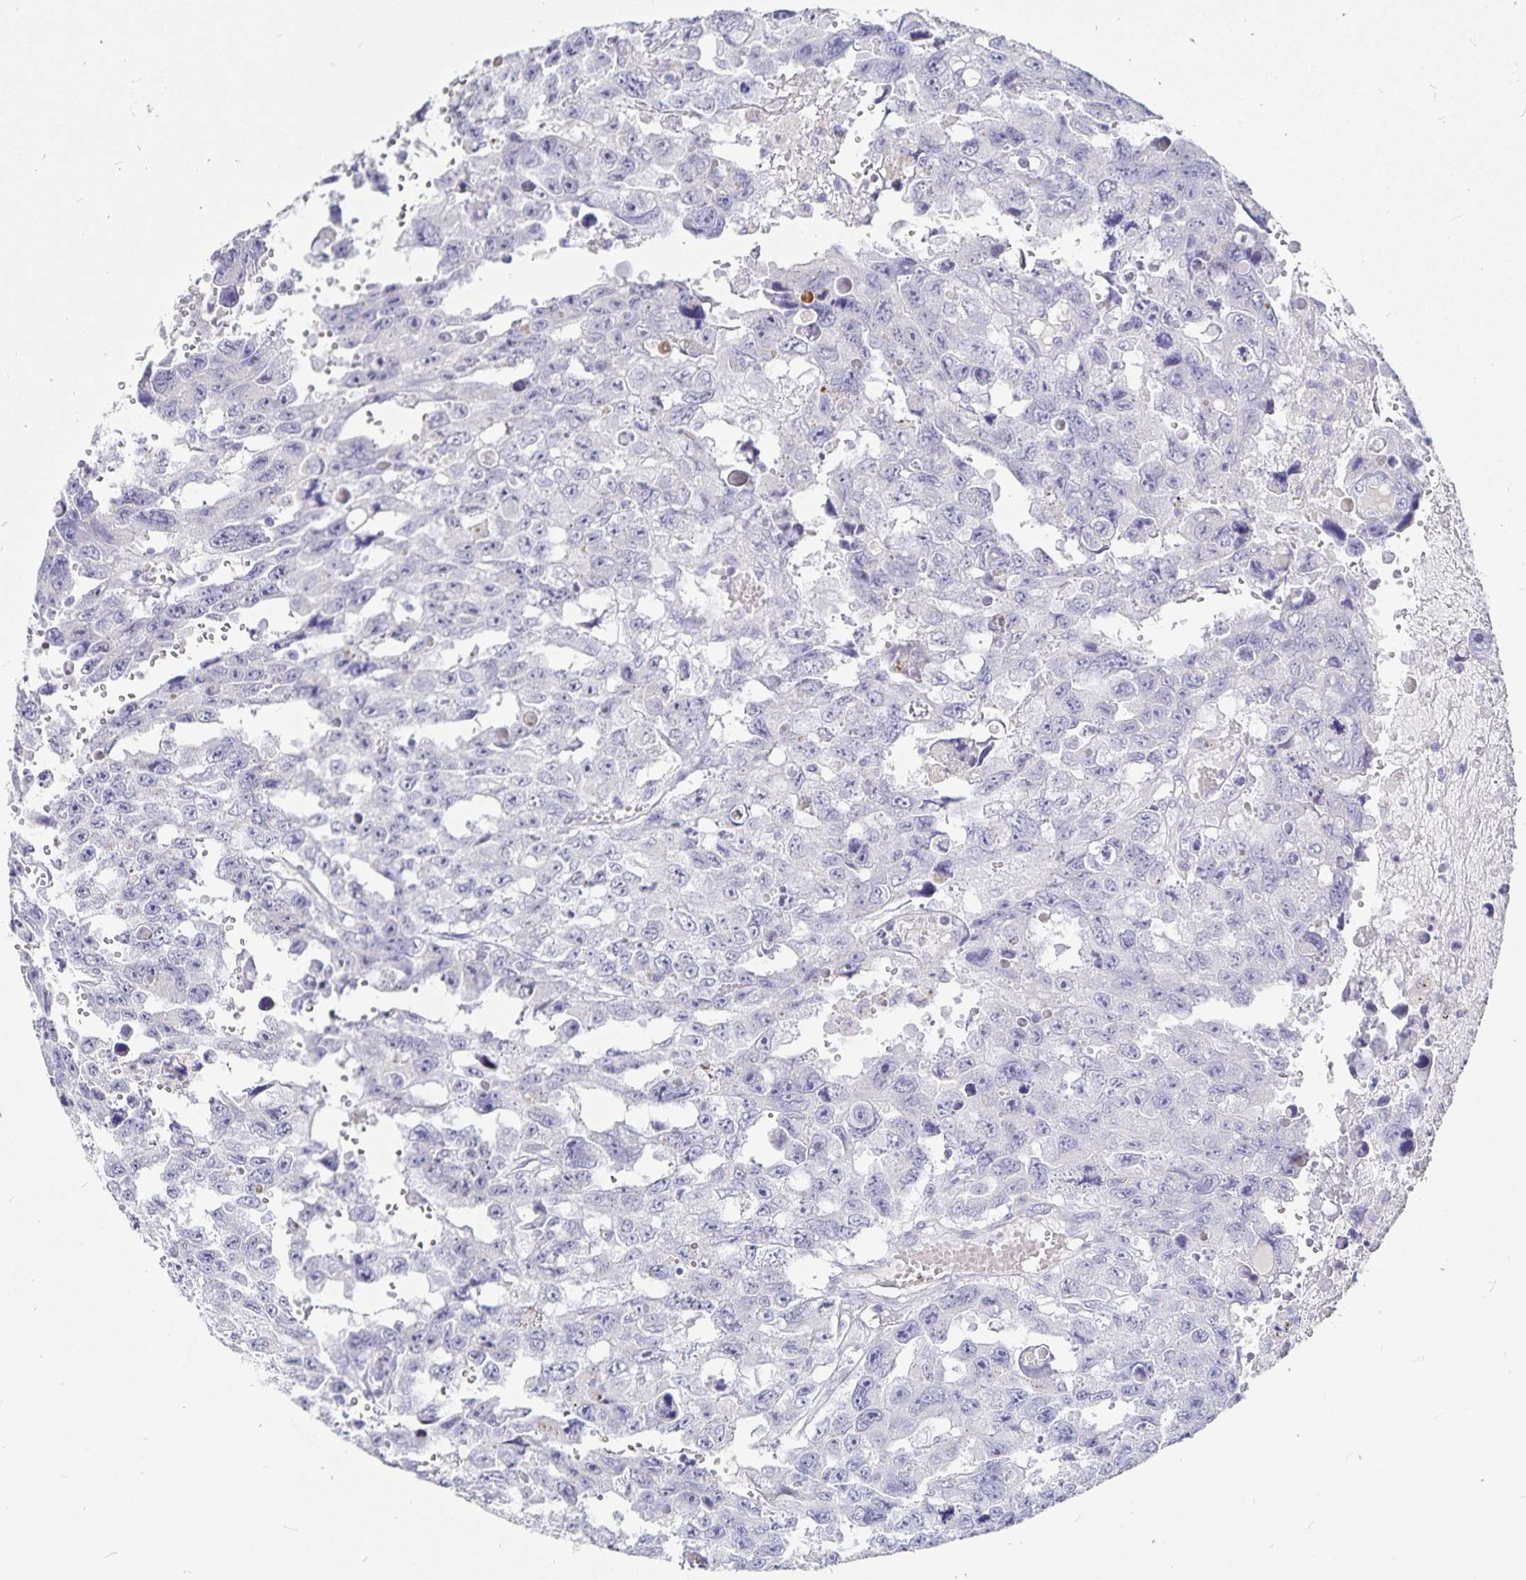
{"staining": {"intensity": "negative", "quantity": "none", "location": "none"}, "tissue": "testis cancer", "cell_type": "Tumor cells", "image_type": "cancer", "snomed": [{"axis": "morphology", "description": "Seminoma, NOS"}, {"axis": "topography", "description": "Testis"}], "caption": "An IHC photomicrograph of testis cancer (seminoma) is shown. There is no staining in tumor cells of testis cancer (seminoma). (DAB immunohistochemistry, high magnification).", "gene": "PKHD1", "patient": {"sex": "male", "age": 26}}